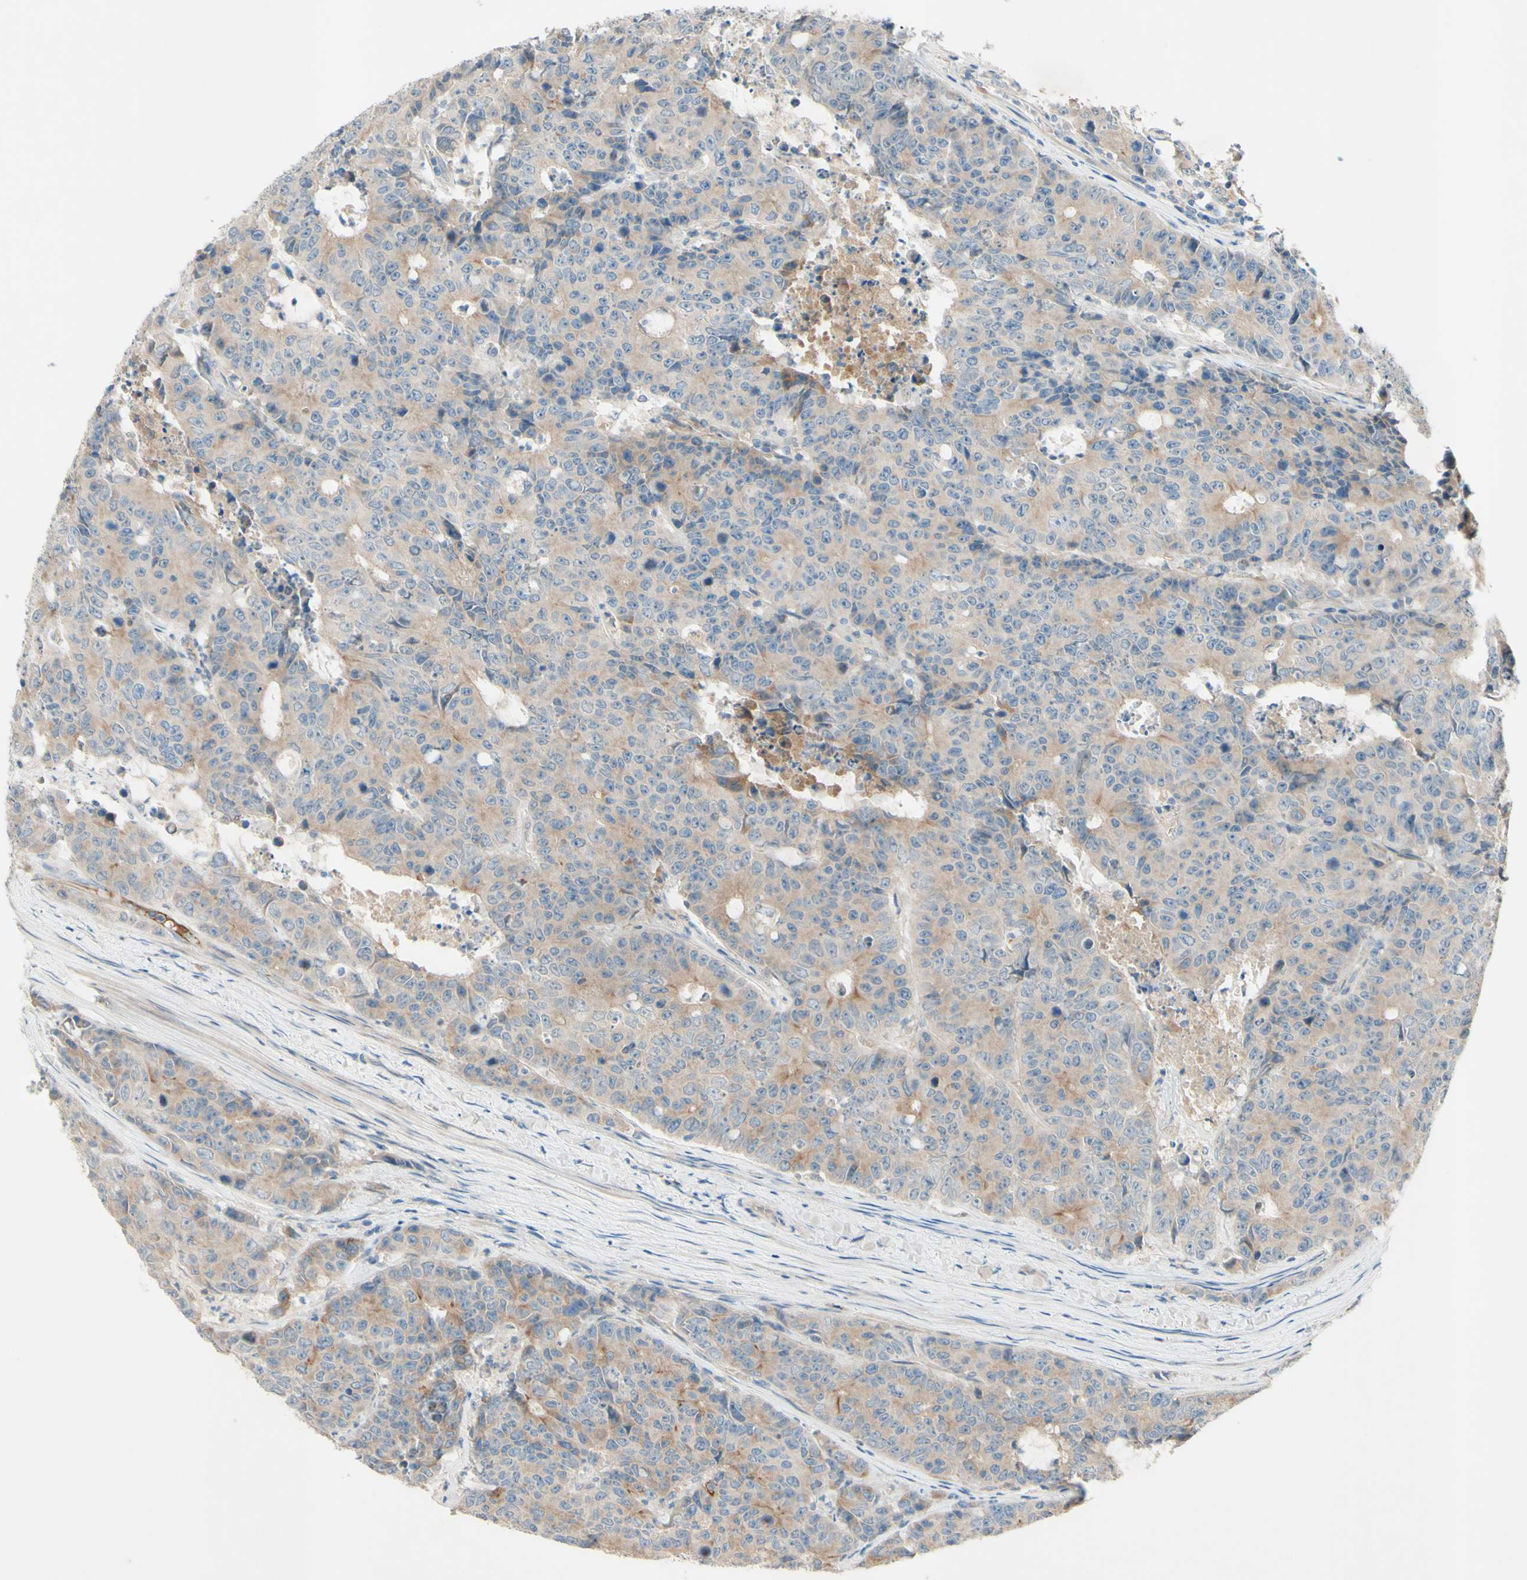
{"staining": {"intensity": "weak", "quantity": ">75%", "location": "cytoplasmic/membranous"}, "tissue": "colorectal cancer", "cell_type": "Tumor cells", "image_type": "cancer", "snomed": [{"axis": "morphology", "description": "Adenocarcinoma, NOS"}, {"axis": "topography", "description": "Colon"}], "caption": "This image shows colorectal cancer stained with IHC to label a protein in brown. The cytoplasmic/membranous of tumor cells show weak positivity for the protein. Nuclei are counter-stained blue.", "gene": "IL2", "patient": {"sex": "female", "age": 86}}